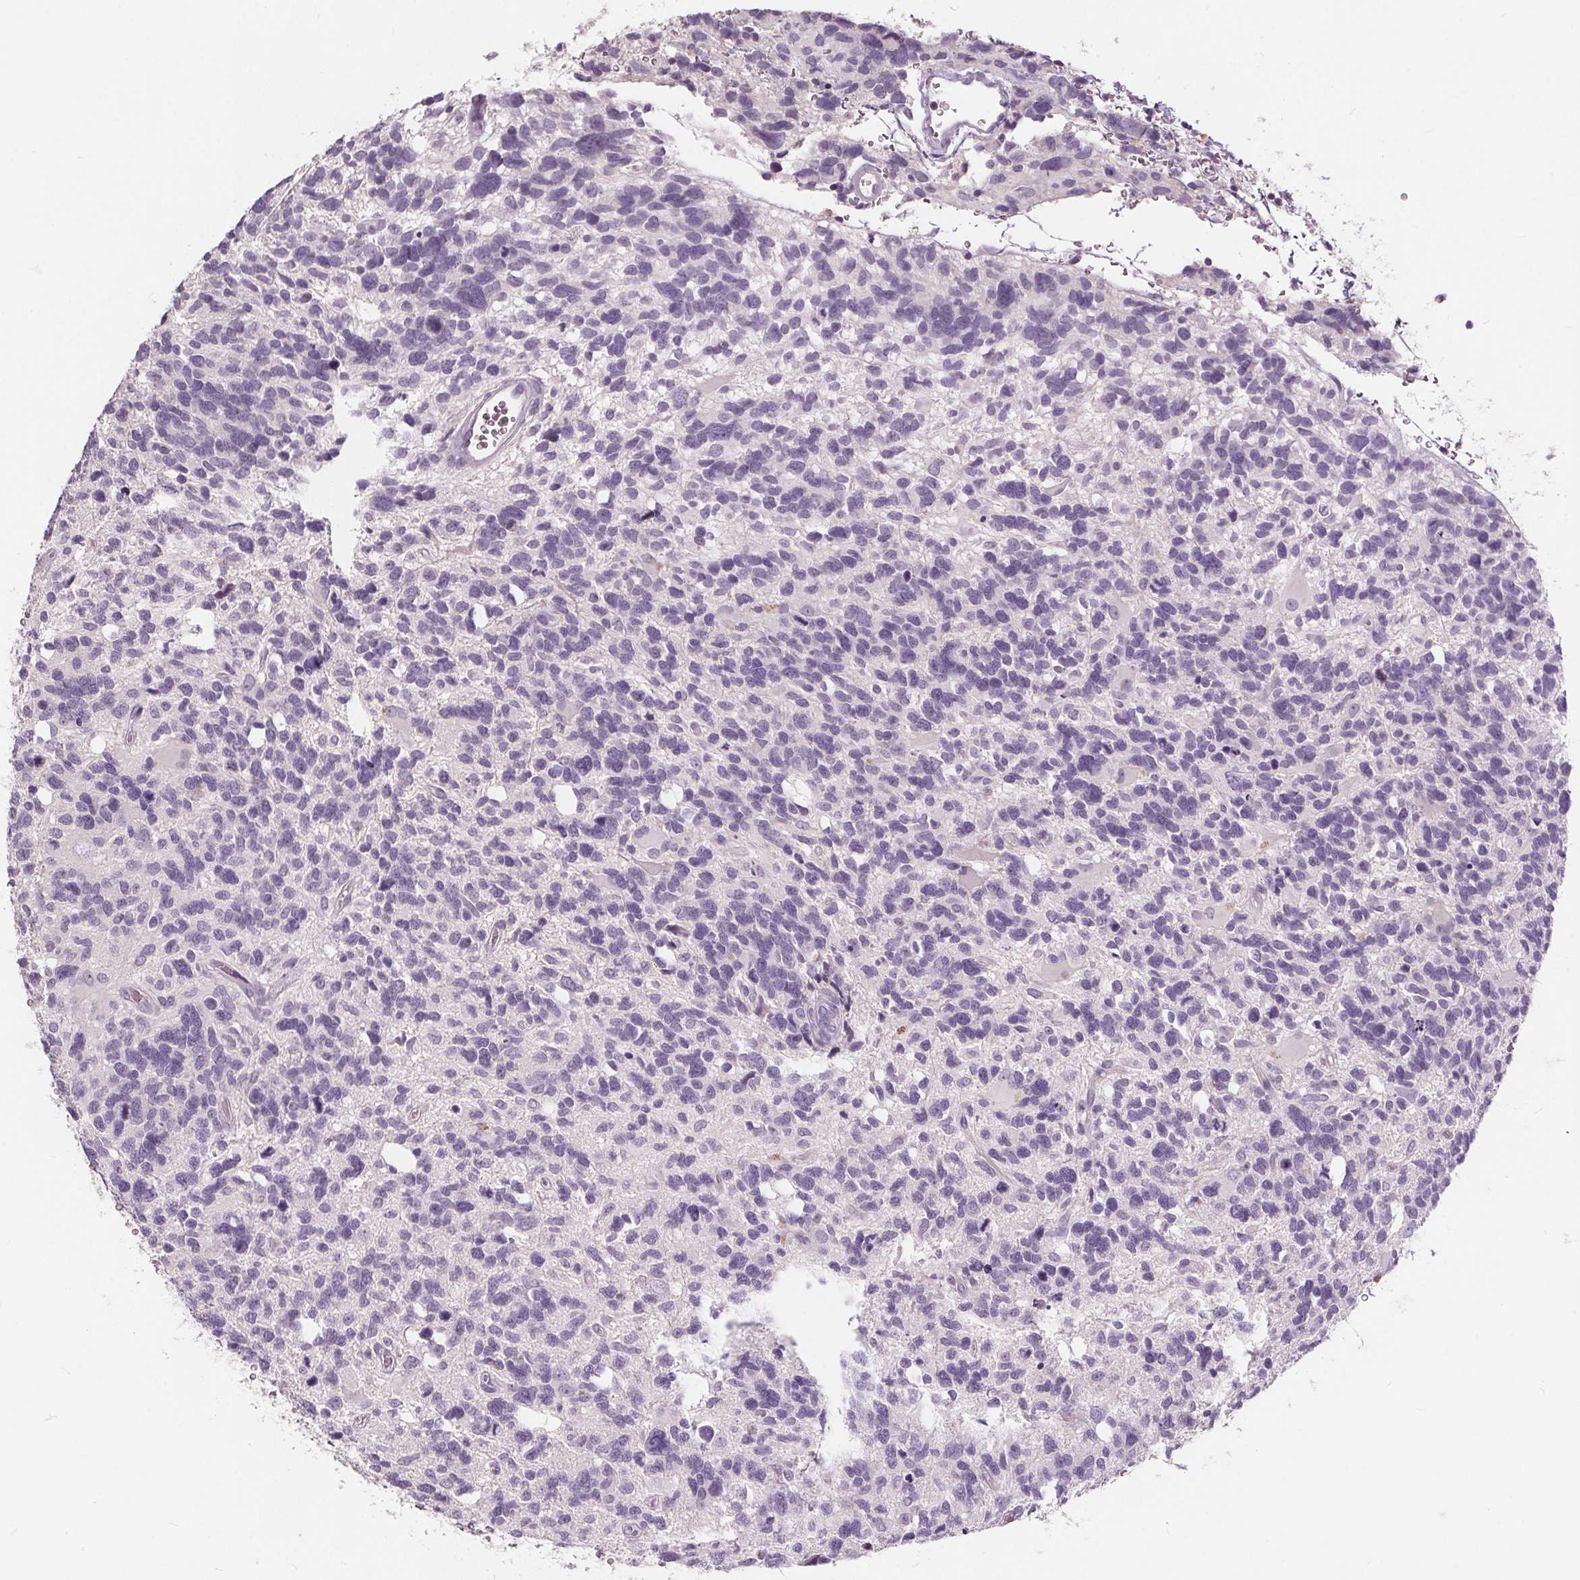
{"staining": {"intensity": "negative", "quantity": "none", "location": "none"}, "tissue": "glioma", "cell_type": "Tumor cells", "image_type": "cancer", "snomed": [{"axis": "morphology", "description": "Glioma, malignant, High grade"}, {"axis": "topography", "description": "Brain"}], "caption": "DAB immunohistochemical staining of malignant high-grade glioma exhibits no significant expression in tumor cells.", "gene": "PLA2G2E", "patient": {"sex": "male", "age": 49}}